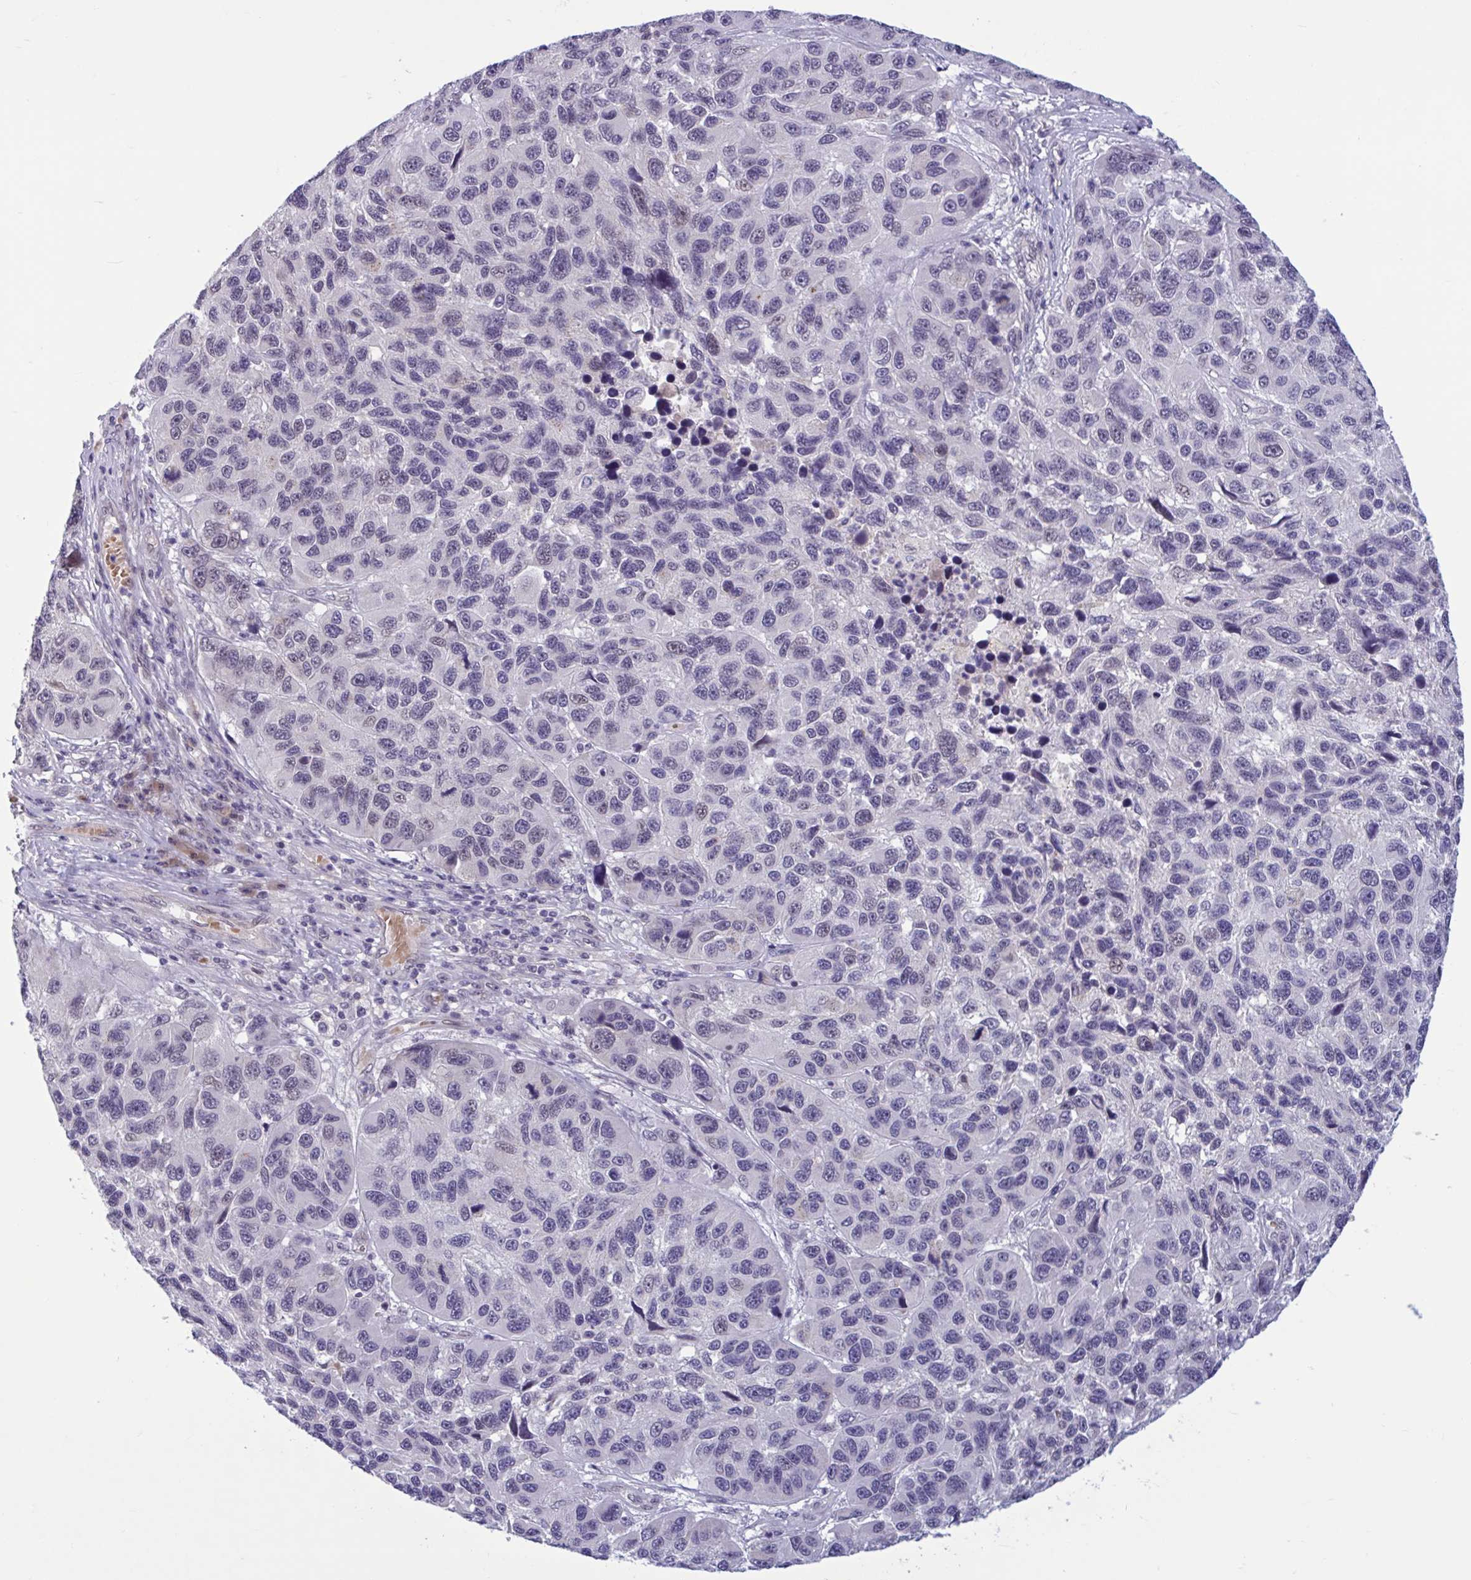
{"staining": {"intensity": "negative", "quantity": "none", "location": "none"}, "tissue": "melanoma", "cell_type": "Tumor cells", "image_type": "cancer", "snomed": [{"axis": "morphology", "description": "Malignant melanoma, NOS"}, {"axis": "topography", "description": "Skin"}], "caption": "Malignant melanoma was stained to show a protein in brown. There is no significant expression in tumor cells.", "gene": "CNGB3", "patient": {"sex": "male", "age": 53}}